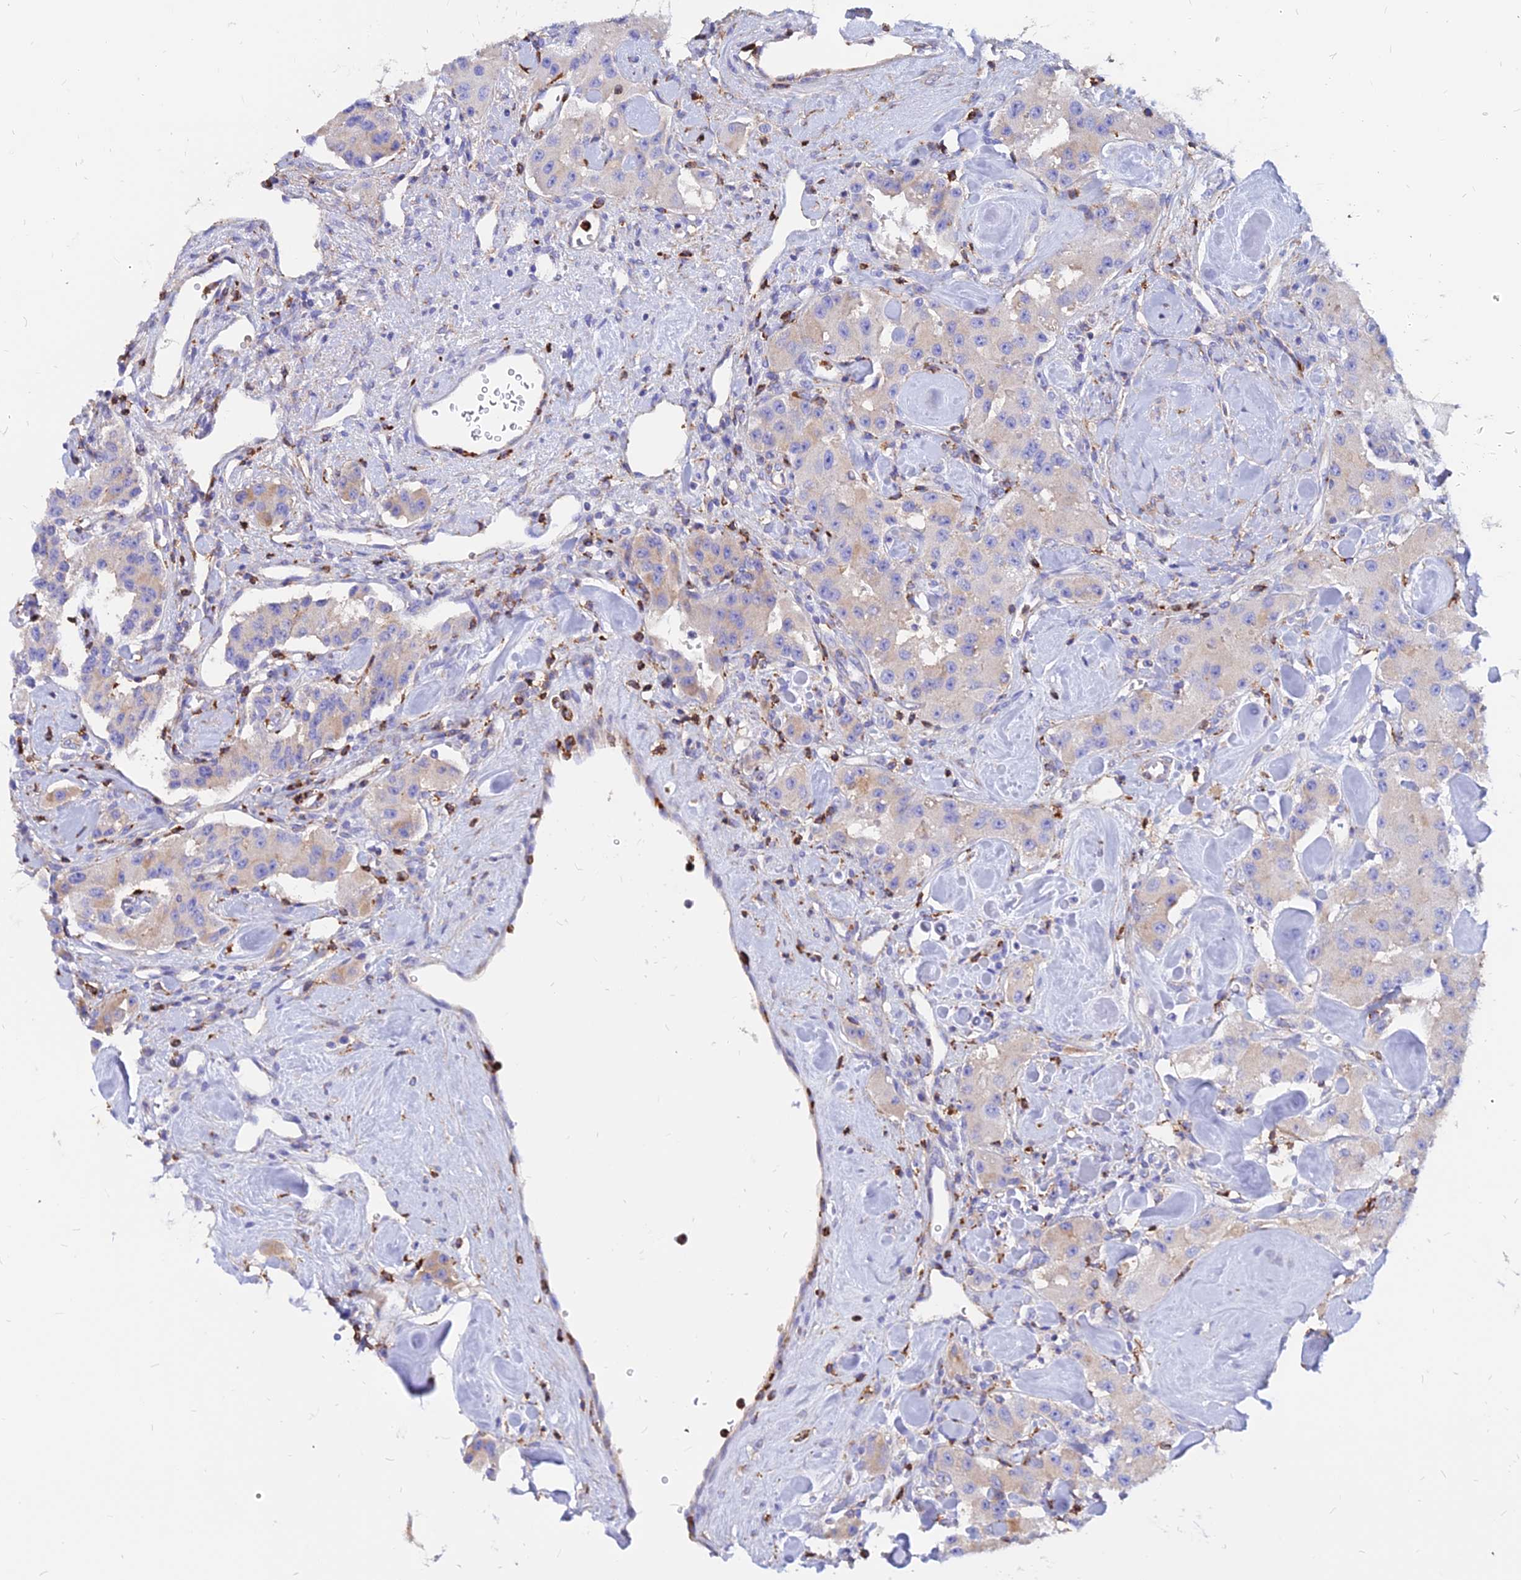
{"staining": {"intensity": "weak", "quantity": "25%-75%", "location": "cytoplasmic/membranous"}, "tissue": "carcinoid", "cell_type": "Tumor cells", "image_type": "cancer", "snomed": [{"axis": "morphology", "description": "Carcinoid, malignant, NOS"}, {"axis": "topography", "description": "Pancreas"}], "caption": "This photomicrograph reveals immunohistochemistry staining of malignant carcinoid, with low weak cytoplasmic/membranous expression in approximately 25%-75% of tumor cells.", "gene": "AGTRAP", "patient": {"sex": "male", "age": 41}}